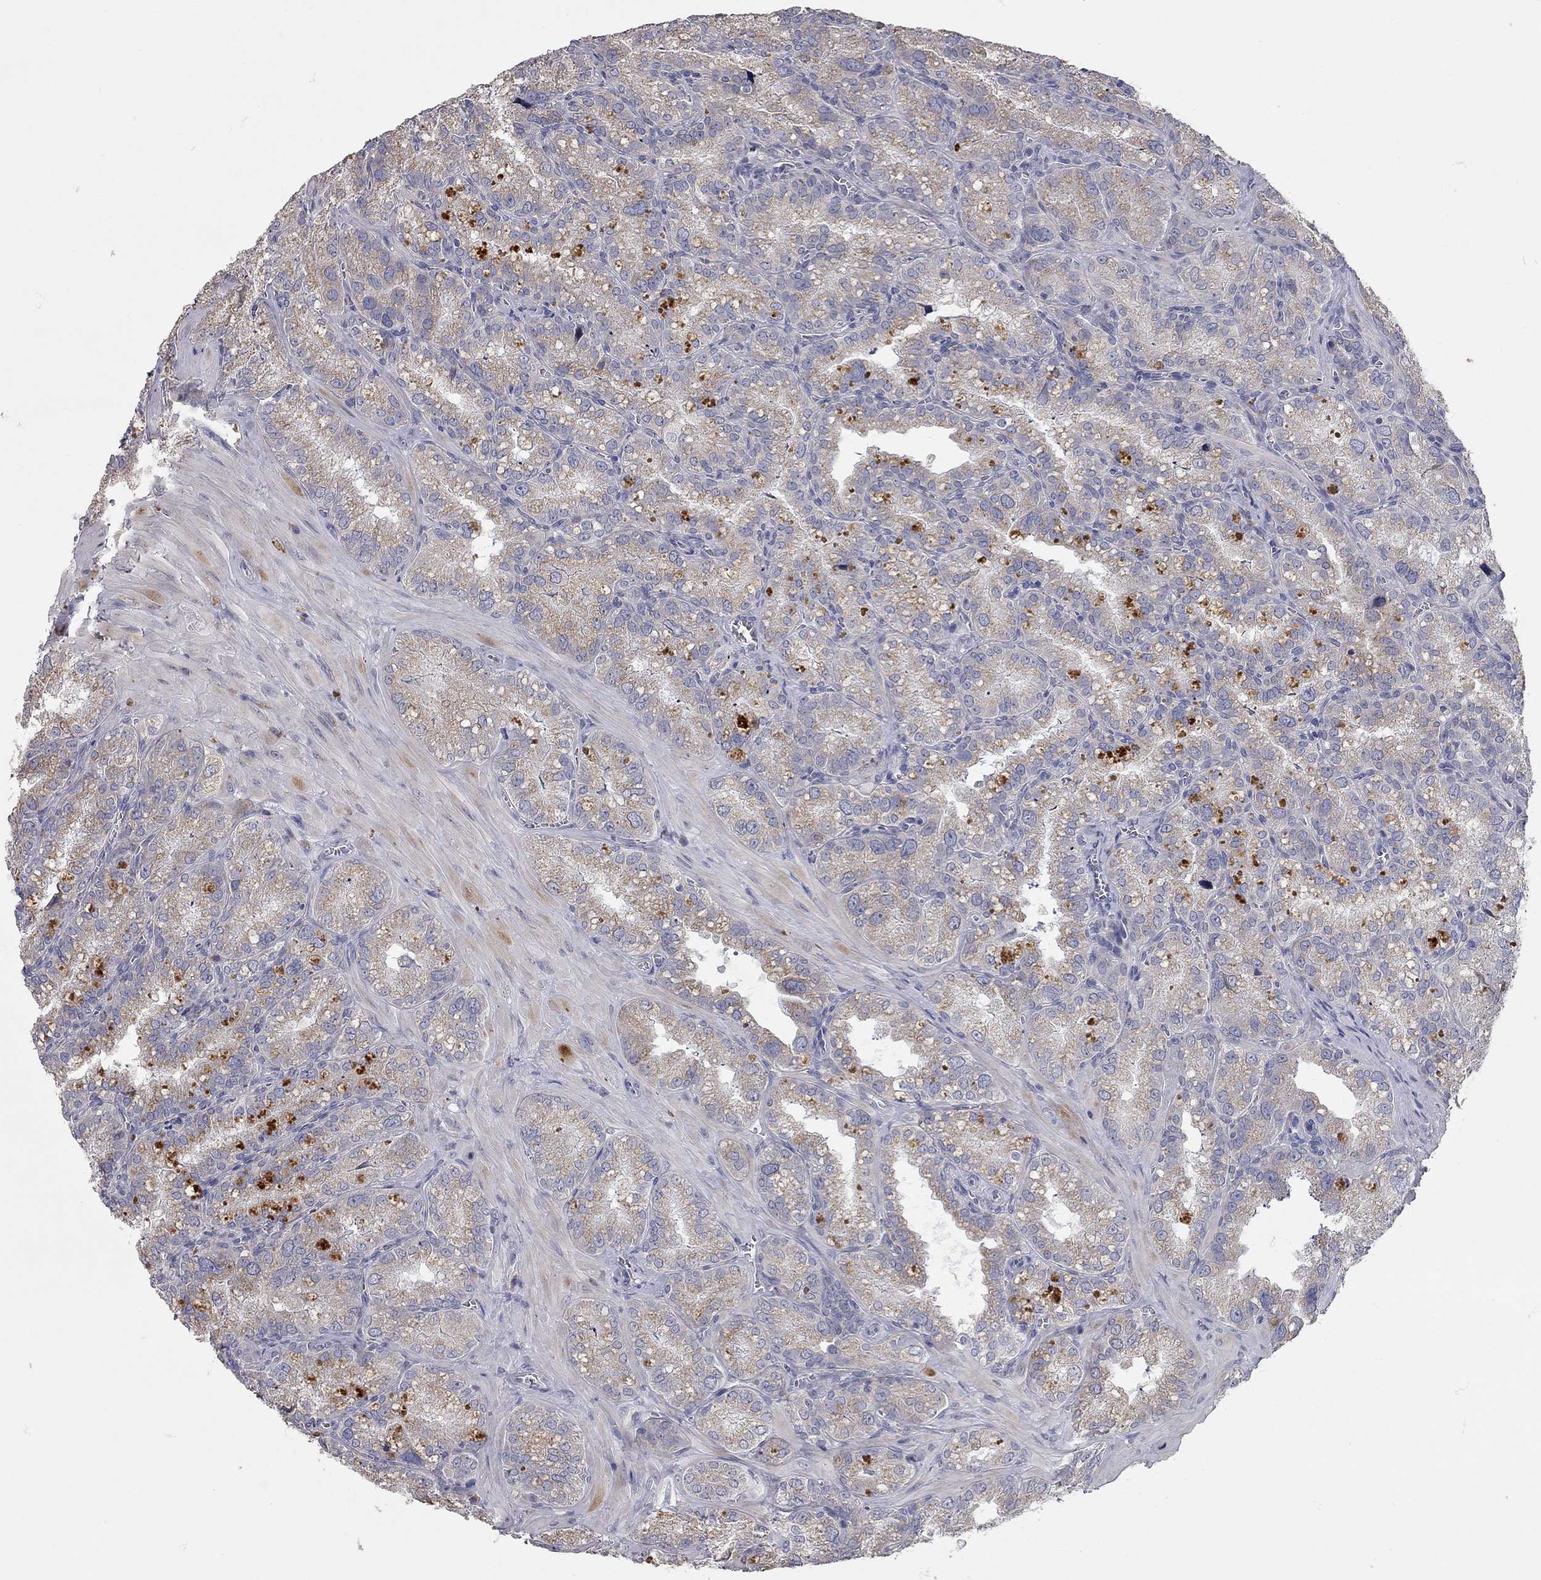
{"staining": {"intensity": "negative", "quantity": "none", "location": "none"}, "tissue": "seminal vesicle", "cell_type": "Glandular cells", "image_type": "normal", "snomed": [{"axis": "morphology", "description": "Normal tissue, NOS"}, {"axis": "topography", "description": "Seminal veicle"}], "caption": "DAB immunohistochemical staining of benign seminal vesicle displays no significant expression in glandular cells.", "gene": "XAGE2", "patient": {"sex": "male", "age": 57}}